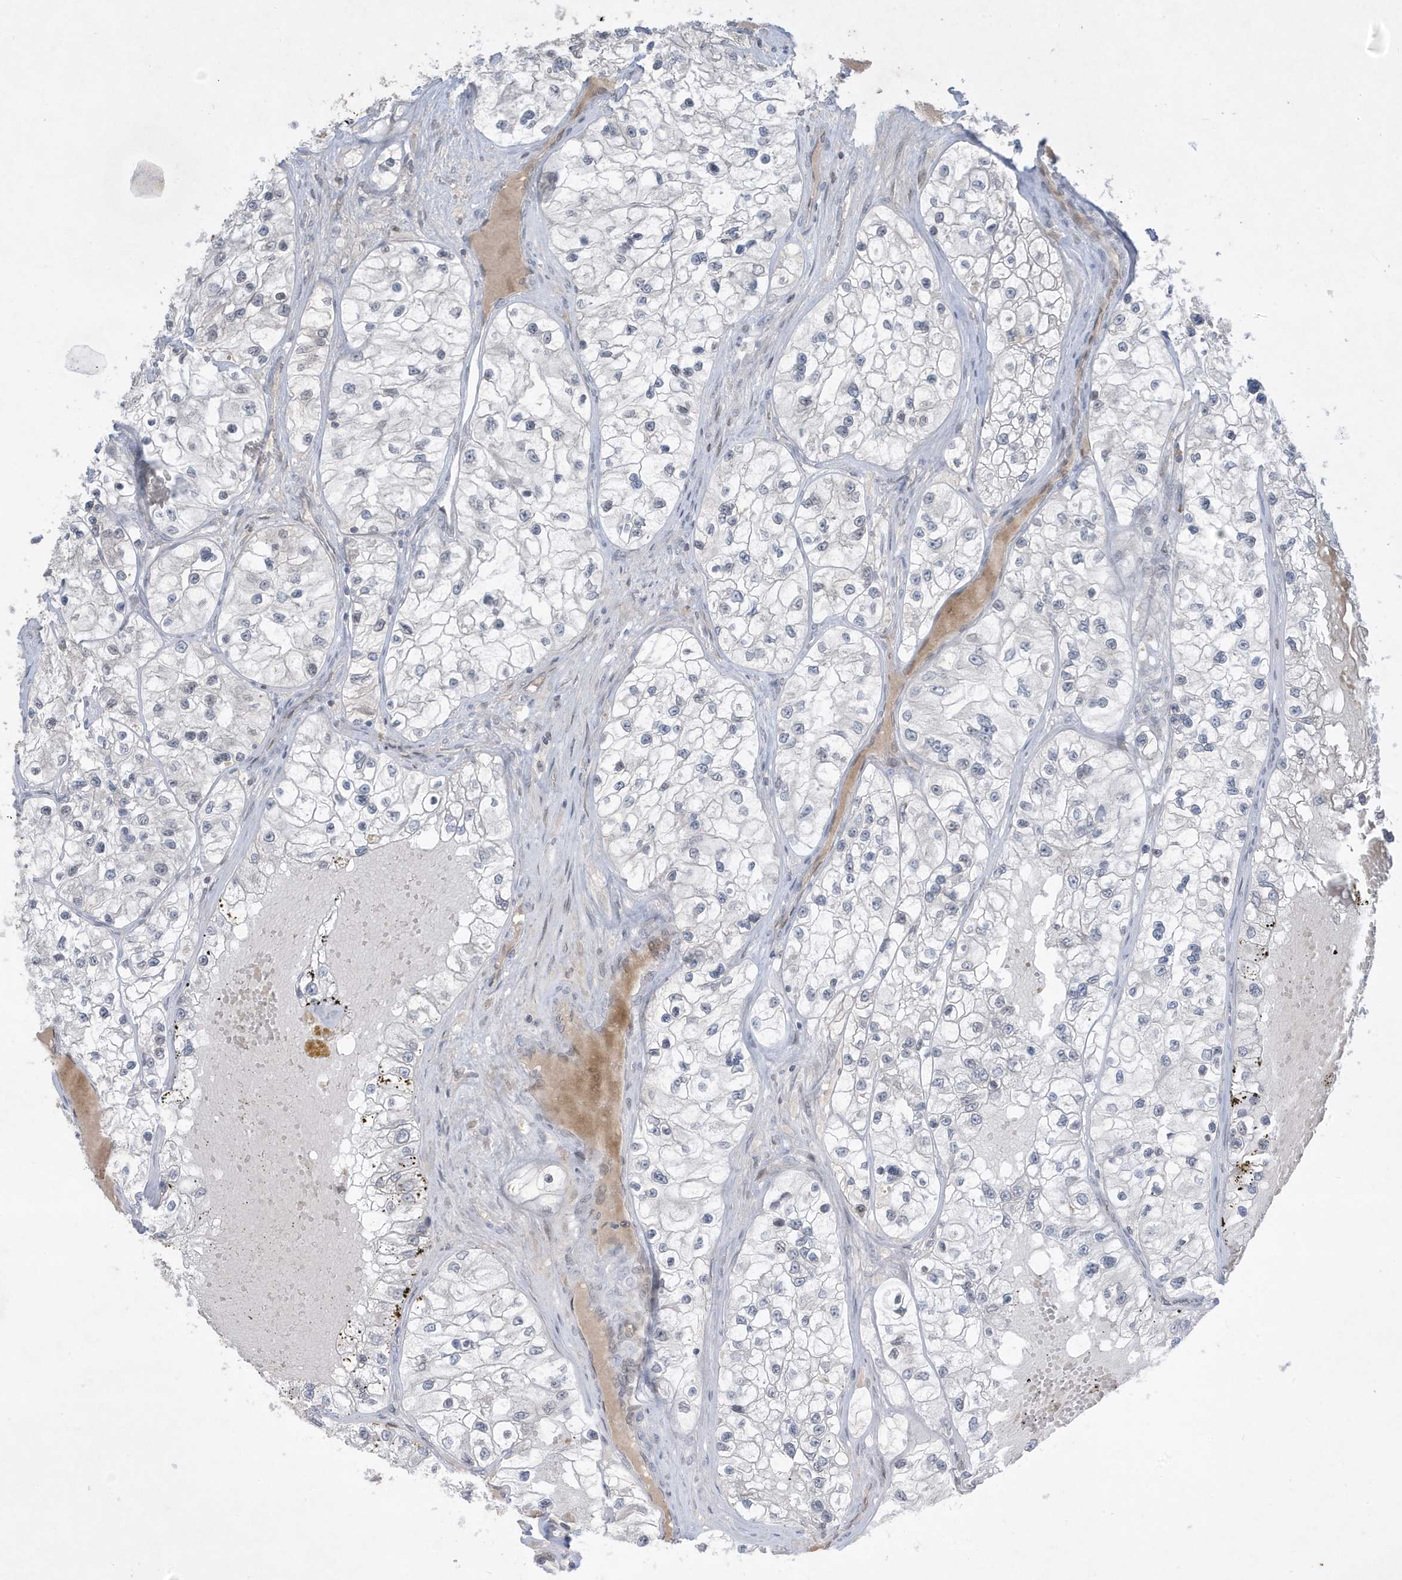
{"staining": {"intensity": "negative", "quantity": "none", "location": "none"}, "tissue": "renal cancer", "cell_type": "Tumor cells", "image_type": "cancer", "snomed": [{"axis": "morphology", "description": "Adenocarcinoma, NOS"}, {"axis": "topography", "description": "Kidney"}], "caption": "An immunohistochemistry (IHC) histopathology image of adenocarcinoma (renal) is shown. There is no staining in tumor cells of adenocarcinoma (renal). Brightfield microscopy of immunohistochemistry (IHC) stained with DAB (3,3'-diaminobenzidine) (brown) and hematoxylin (blue), captured at high magnification.", "gene": "FNDC1", "patient": {"sex": "female", "age": 57}}